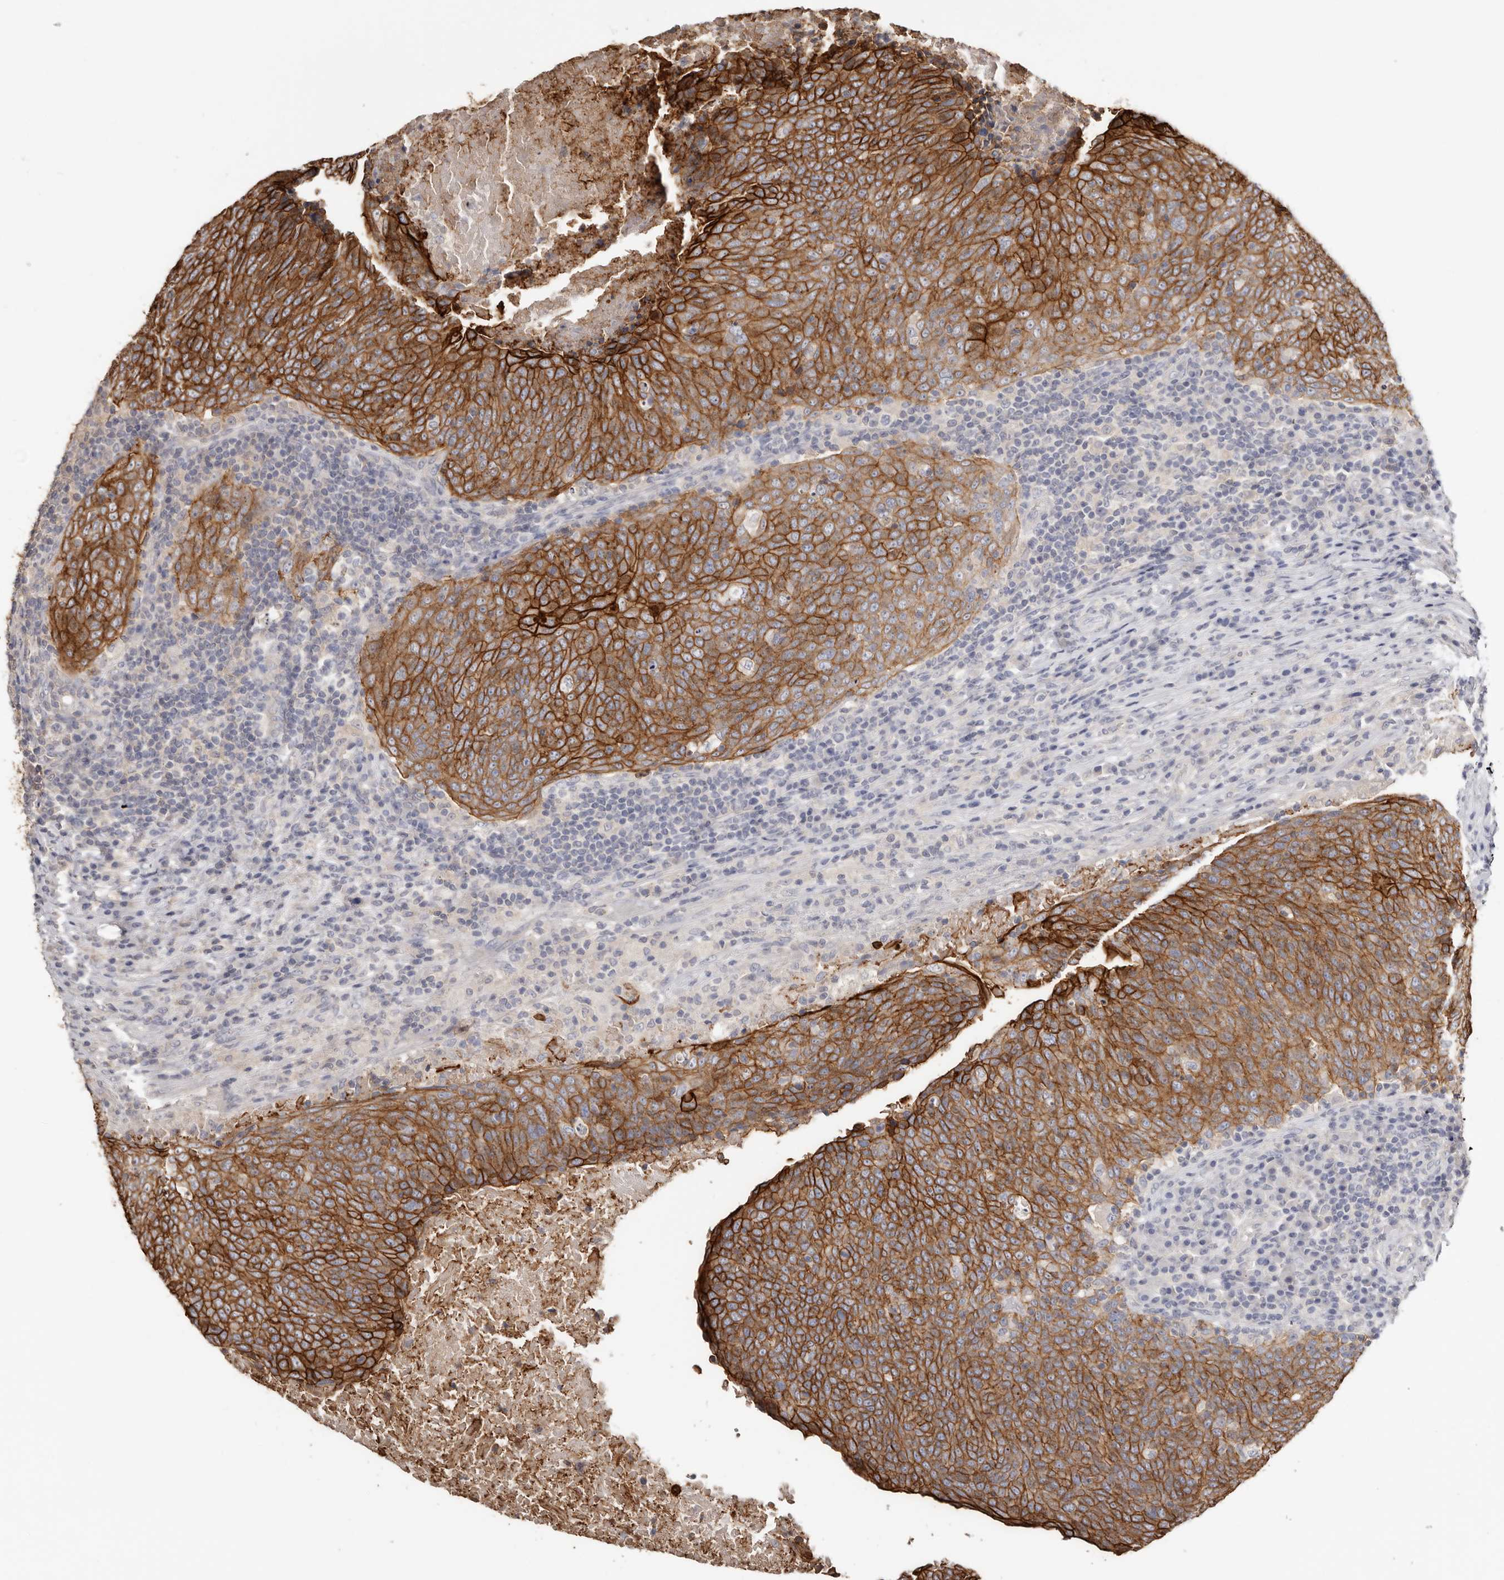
{"staining": {"intensity": "strong", "quantity": ">75%", "location": "cytoplasmic/membranous"}, "tissue": "head and neck cancer", "cell_type": "Tumor cells", "image_type": "cancer", "snomed": [{"axis": "morphology", "description": "Squamous cell carcinoma, NOS"}, {"axis": "morphology", "description": "Squamous cell carcinoma, metastatic, NOS"}, {"axis": "topography", "description": "Lymph node"}, {"axis": "topography", "description": "Head-Neck"}], "caption": "This is an image of immunohistochemistry (IHC) staining of head and neck squamous cell carcinoma, which shows strong expression in the cytoplasmic/membranous of tumor cells.", "gene": "S100A14", "patient": {"sex": "male", "age": 62}}